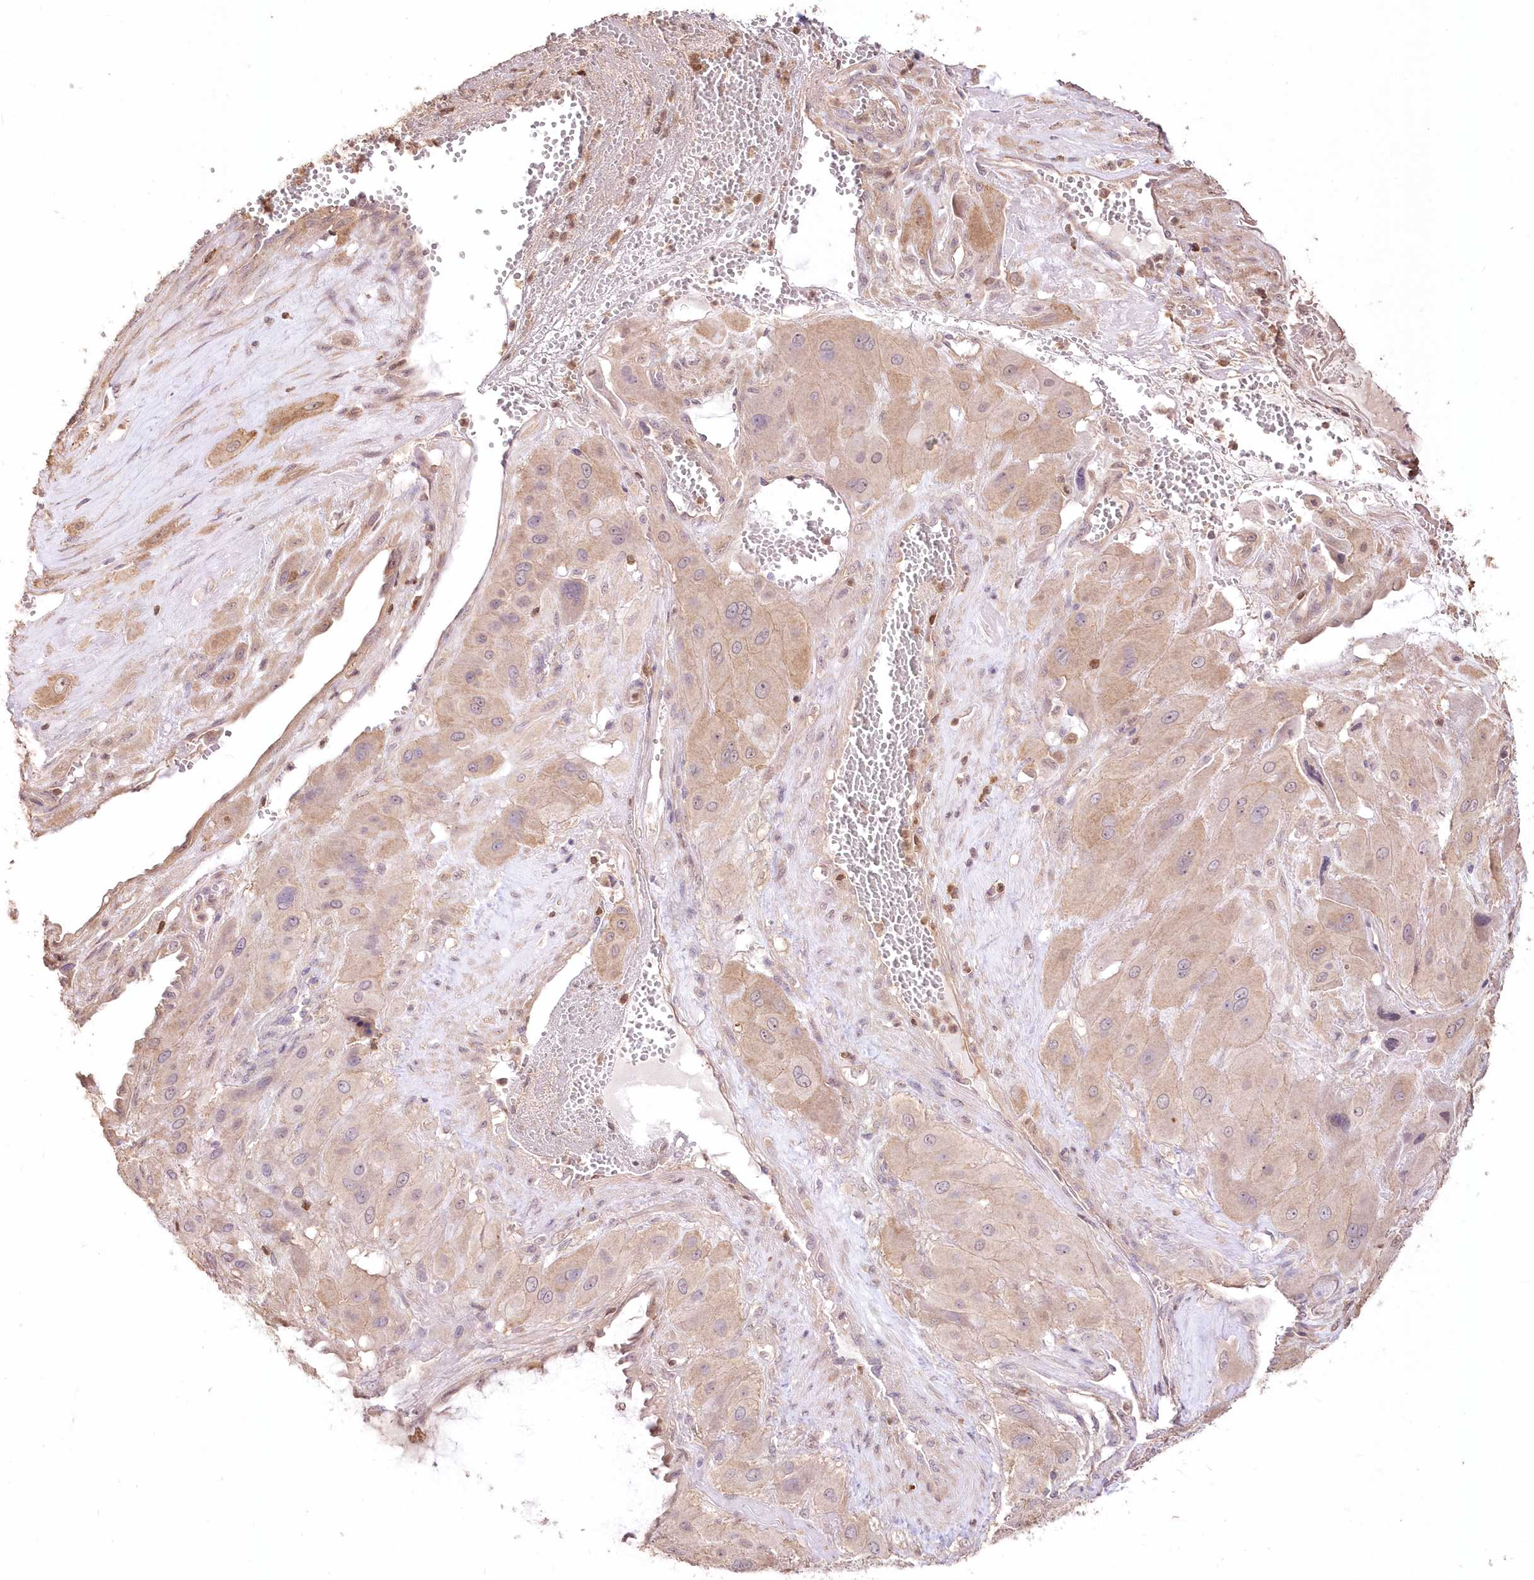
{"staining": {"intensity": "weak", "quantity": ">75%", "location": "cytoplasmic/membranous"}, "tissue": "cervical cancer", "cell_type": "Tumor cells", "image_type": "cancer", "snomed": [{"axis": "morphology", "description": "Squamous cell carcinoma, NOS"}, {"axis": "topography", "description": "Cervix"}], "caption": "The immunohistochemical stain shows weak cytoplasmic/membranous staining in tumor cells of cervical cancer tissue.", "gene": "STK17B", "patient": {"sex": "female", "age": 34}}